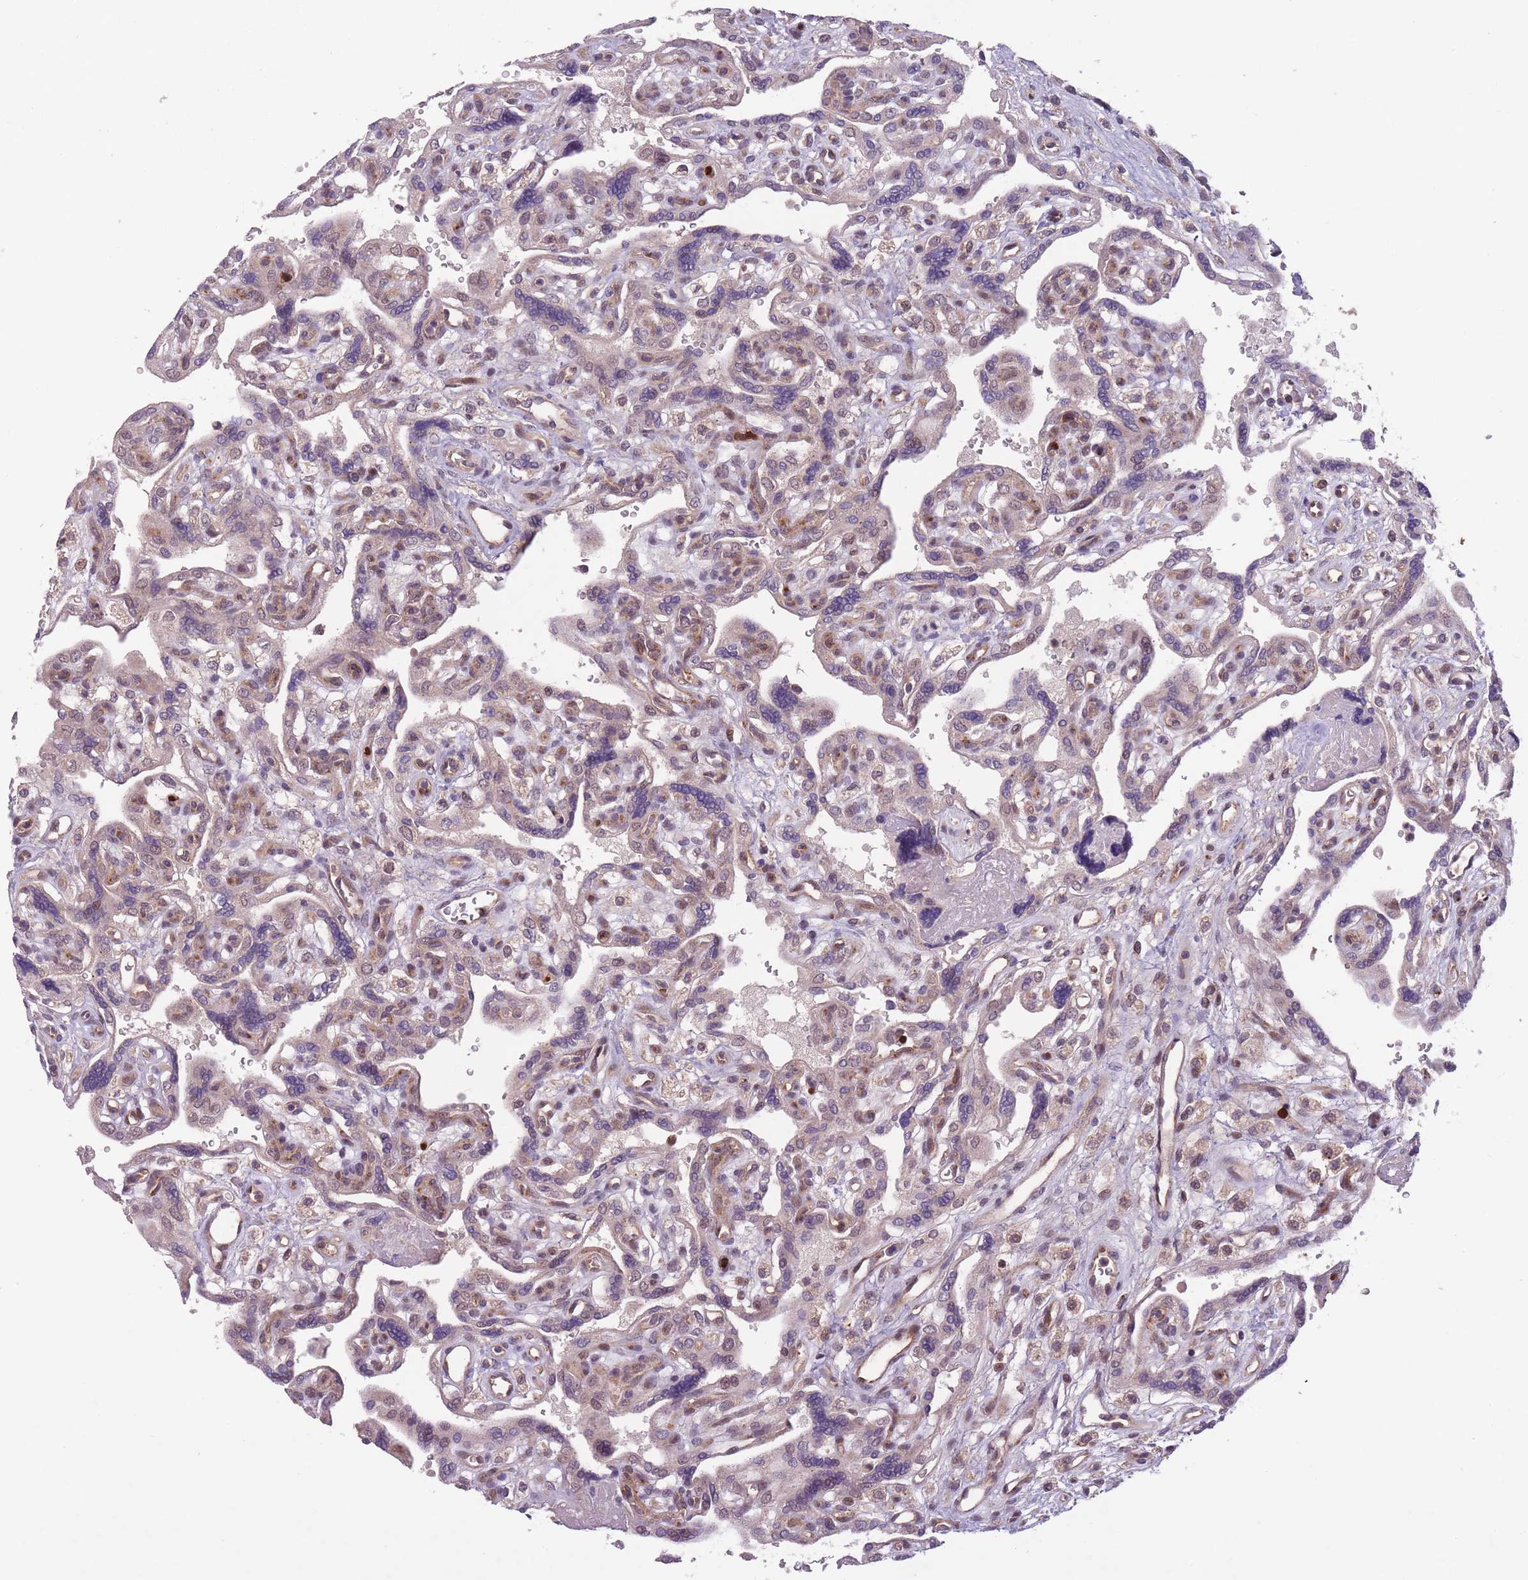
{"staining": {"intensity": "moderate", "quantity": ">75%", "location": "cytoplasmic/membranous,nuclear"}, "tissue": "placenta", "cell_type": "Decidual cells", "image_type": "normal", "snomed": [{"axis": "morphology", "description": "Normal tissue, NOS"}, {"axis": "topography", "description": "Placenta"}], "caption": "This photomicrograph shows immunohistochemistry staining of normal placenta, with medium moderate cytoplasmic/membranous,nuclear positivity in approximately >75% of decidual cells.", "gene": "SECTM1", "patient": {"sex": "female", "age": 39}}